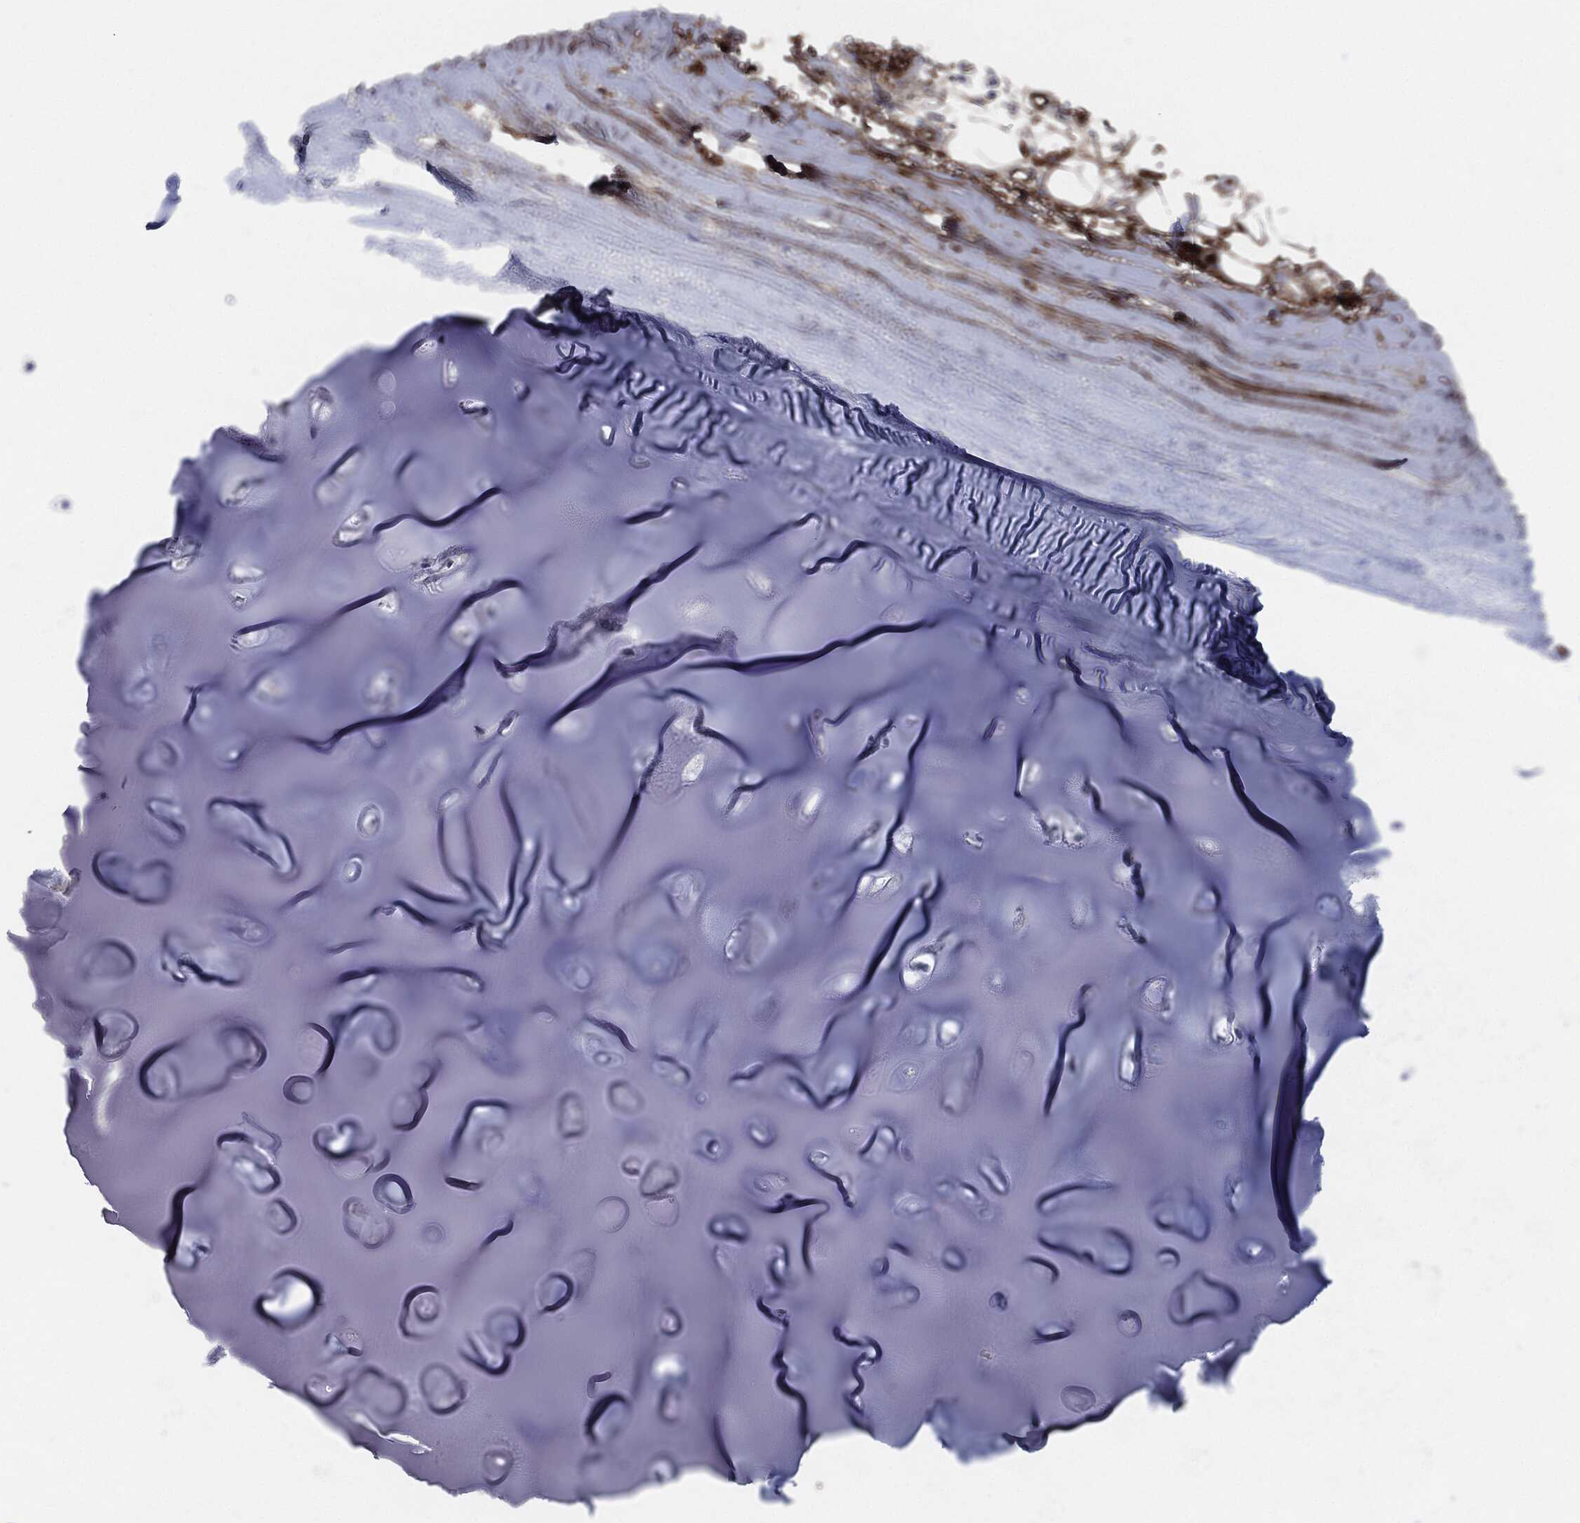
{"staining": {"intensity": "negative", "quantity": "none", "location": "none"}, "tissue": "adipose tissue", "cell_type": "Adipocytes", "image_type": "normal", "snomed": [{"axis": "morphology", "description": "Normal tissue, NOS"}, {"axis": "topography", "description": "Cartilage tissue"}], "caption": "Normal adipose tissue was stained to show a protein in brown. There is no significant positivity in adipocytes. (DAB (3,3'-diaminobenzidine) immunohistochemistry with hematoxylin counter stain).", "gene": "APOB", "patient": {"sex": "male", "age": 81}}